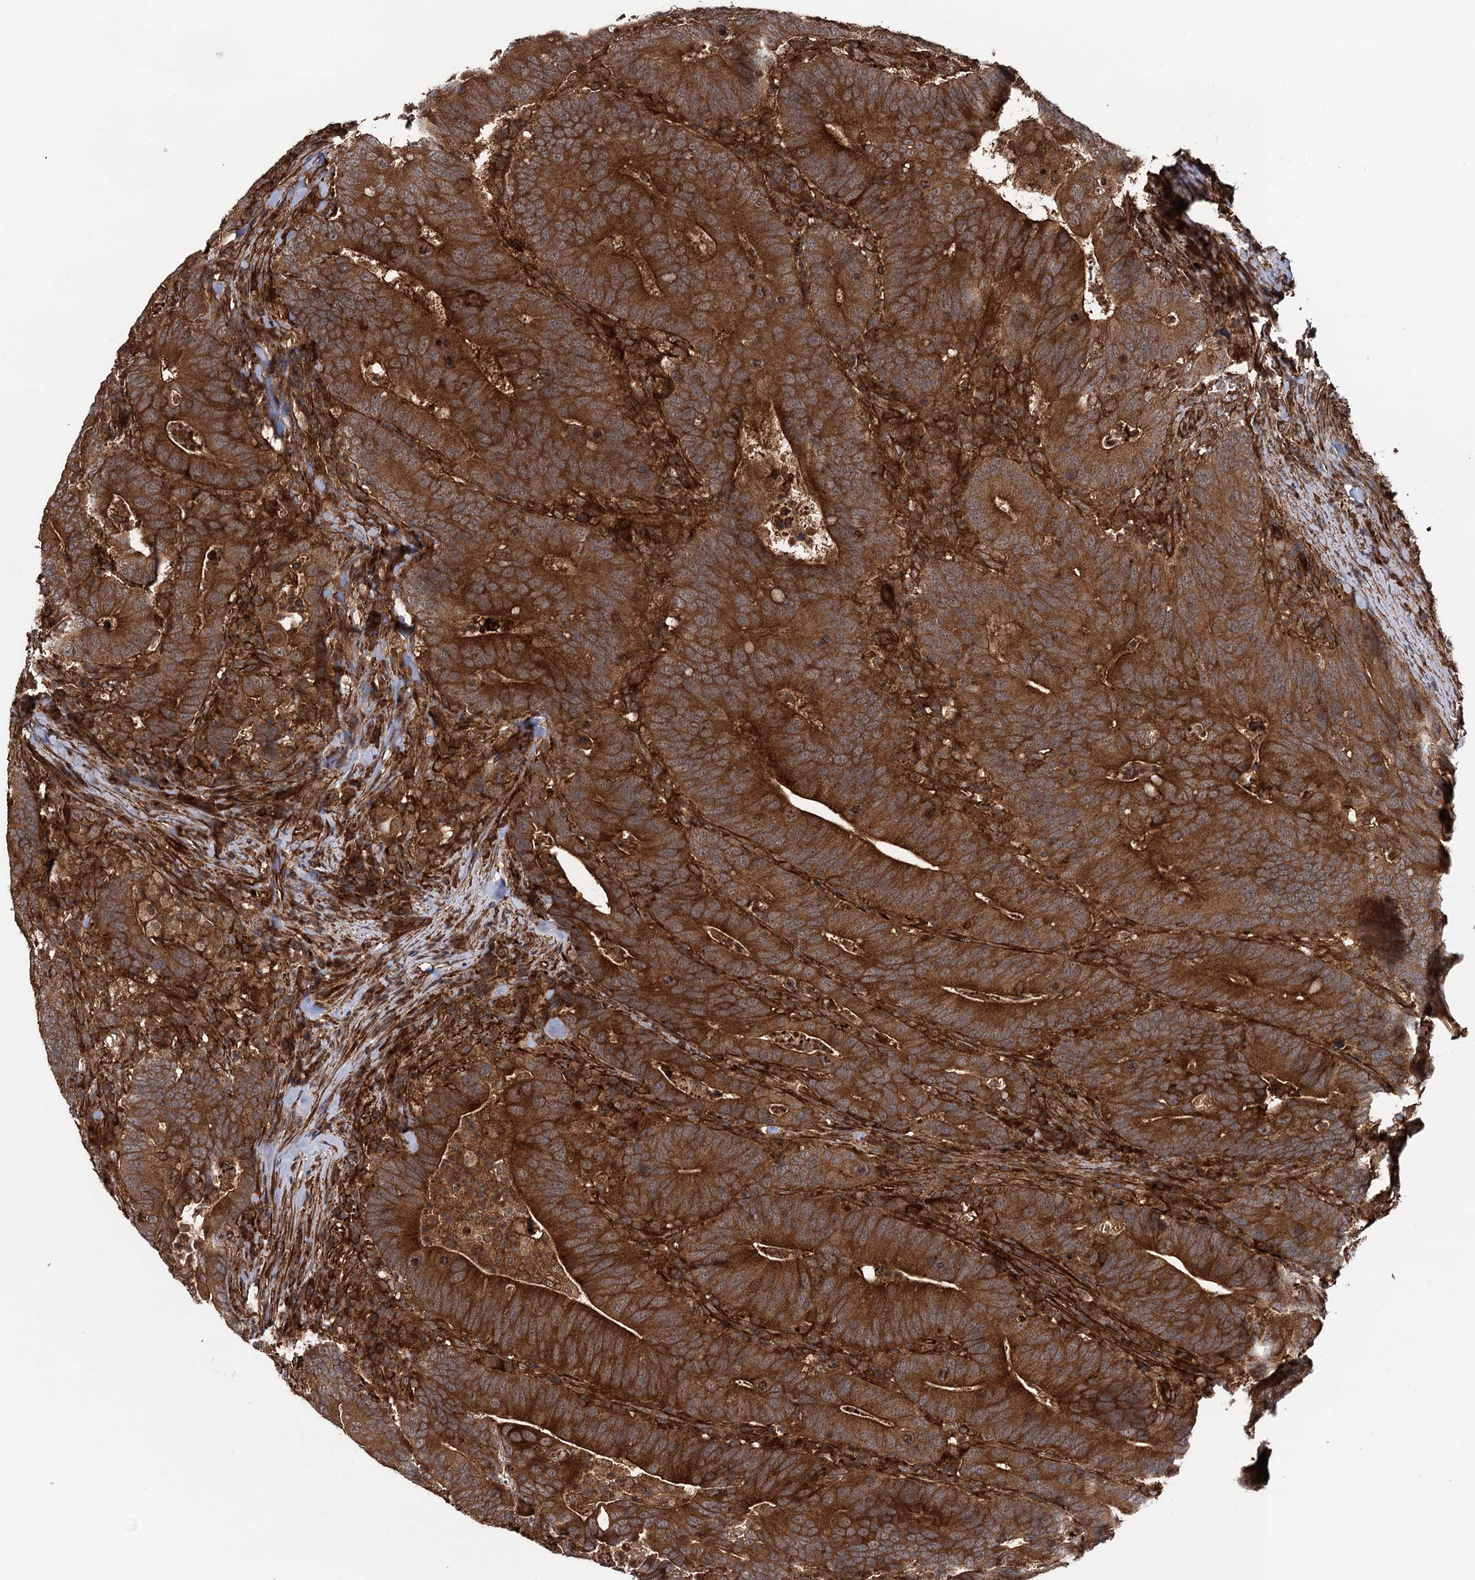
{"staining": {"intensity": "strong", "quantity": ">75%", "location": "cytoplasmic/membranous"}, "tissue": "colorectal cancer", "cell_type": "Tumor cells", "image_type": "cancer", "snomed": [{"axis": "morphology", "description": "Adenocarcinoma, NOS"}, {"axis": "topography", "description": "Colon"}], "caption": "DAB immunohistochemical staining of human colorectal cancer (adenocarcinoma) reveals strong cytoplasmic/membranous protein expression in about >75% of tumor cells.", "gene": "ATP8B4", "patient": {"sex": "female", "age": 66}}